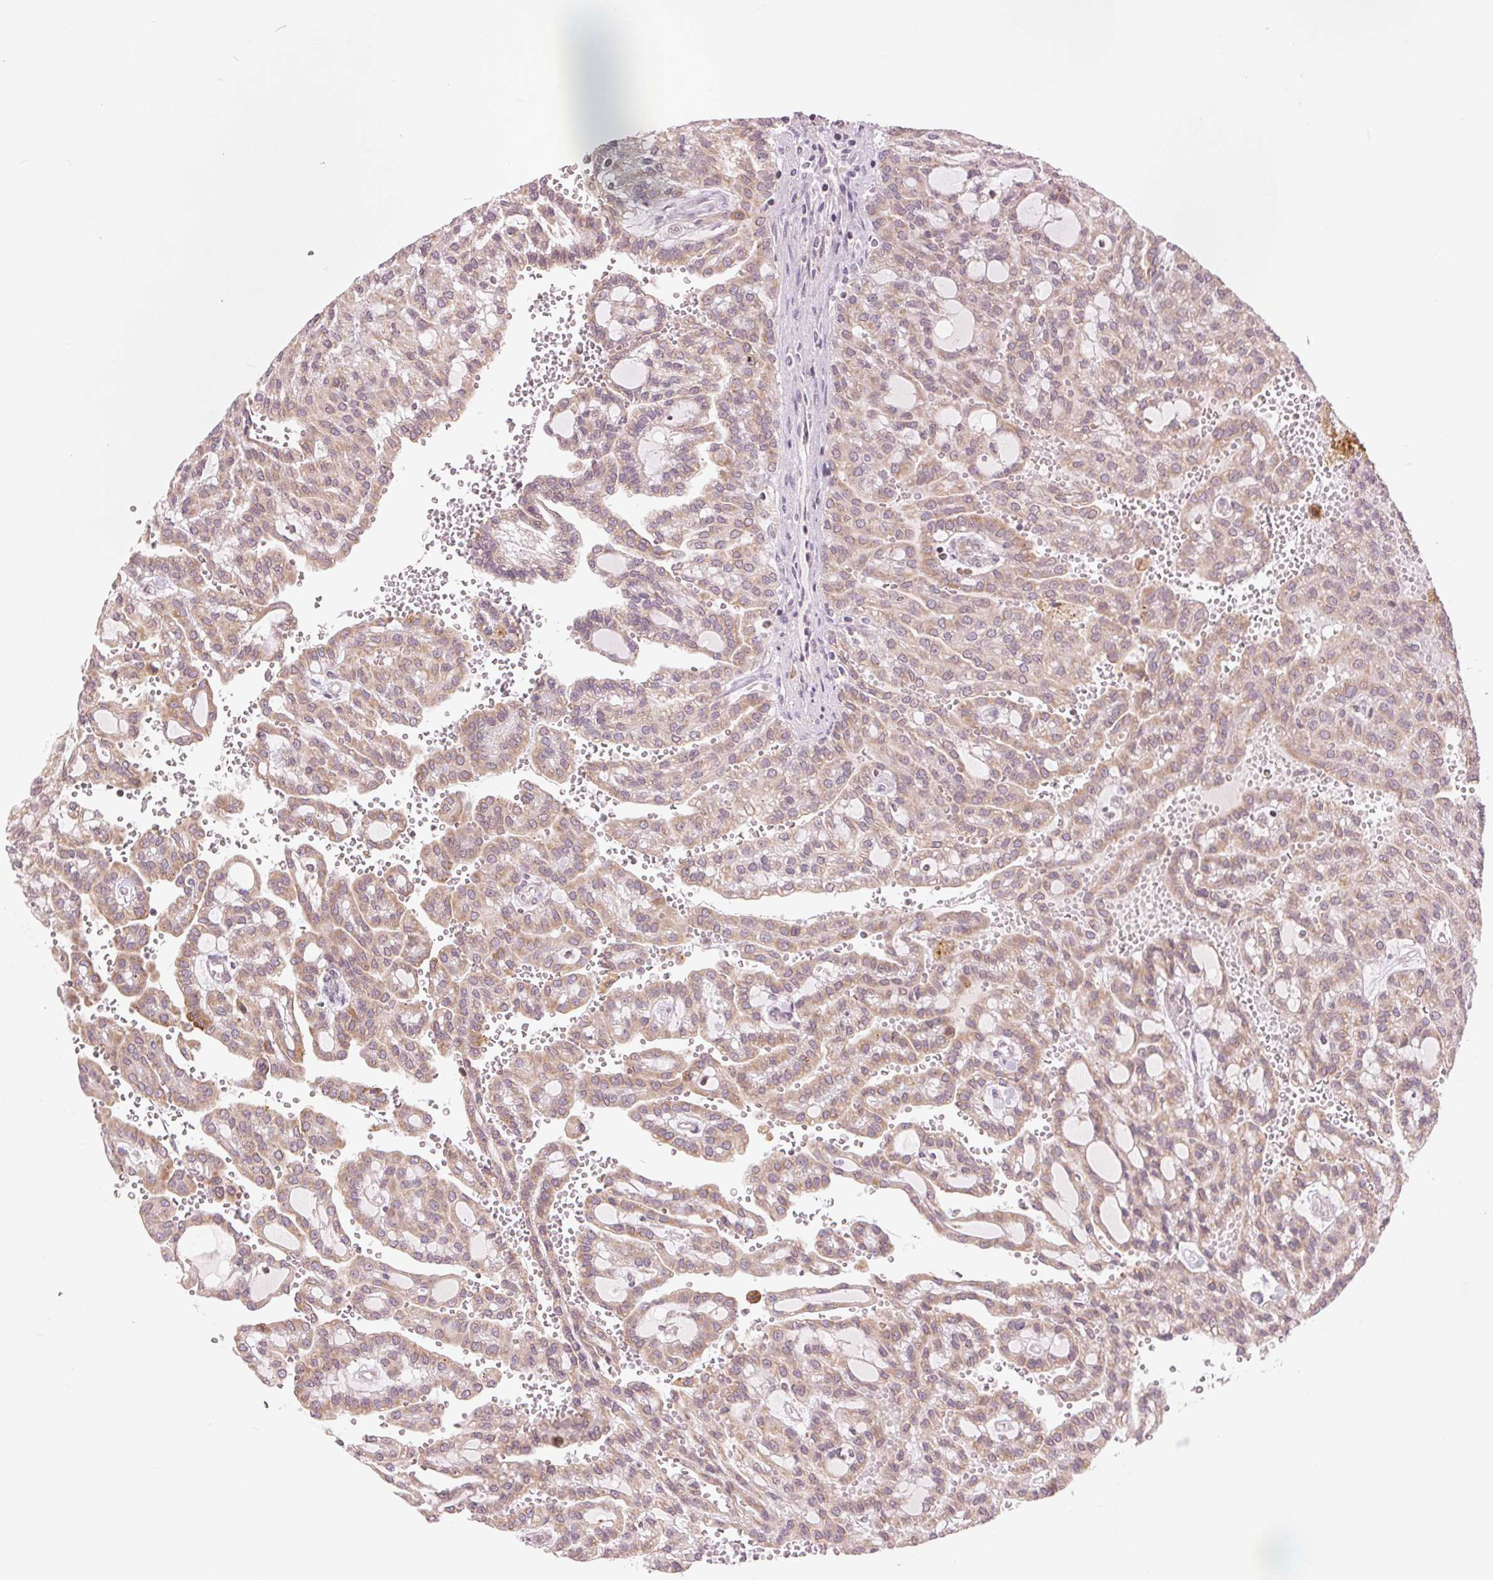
{"staining": {"intensity": "weak", "quantity": ">75%", "location": "cytoplasmic/membranous"}, "tissue": "renal cancer", "cell_type": "Tumor cells", "image_type": "cancer", "snomed": [{"axis": "morphology", "description": "Adenocarcinoma, NOS"}, {"axis": "topography", "description": "Kidney"}], "caption": "Tumor cells show low levels of weak cytoplasmic/membranous positivity in about >75% of cells in human adenocarcinoma (renal).", "gene": "TECR", "patient": {"sex": "male", "age": 63}}